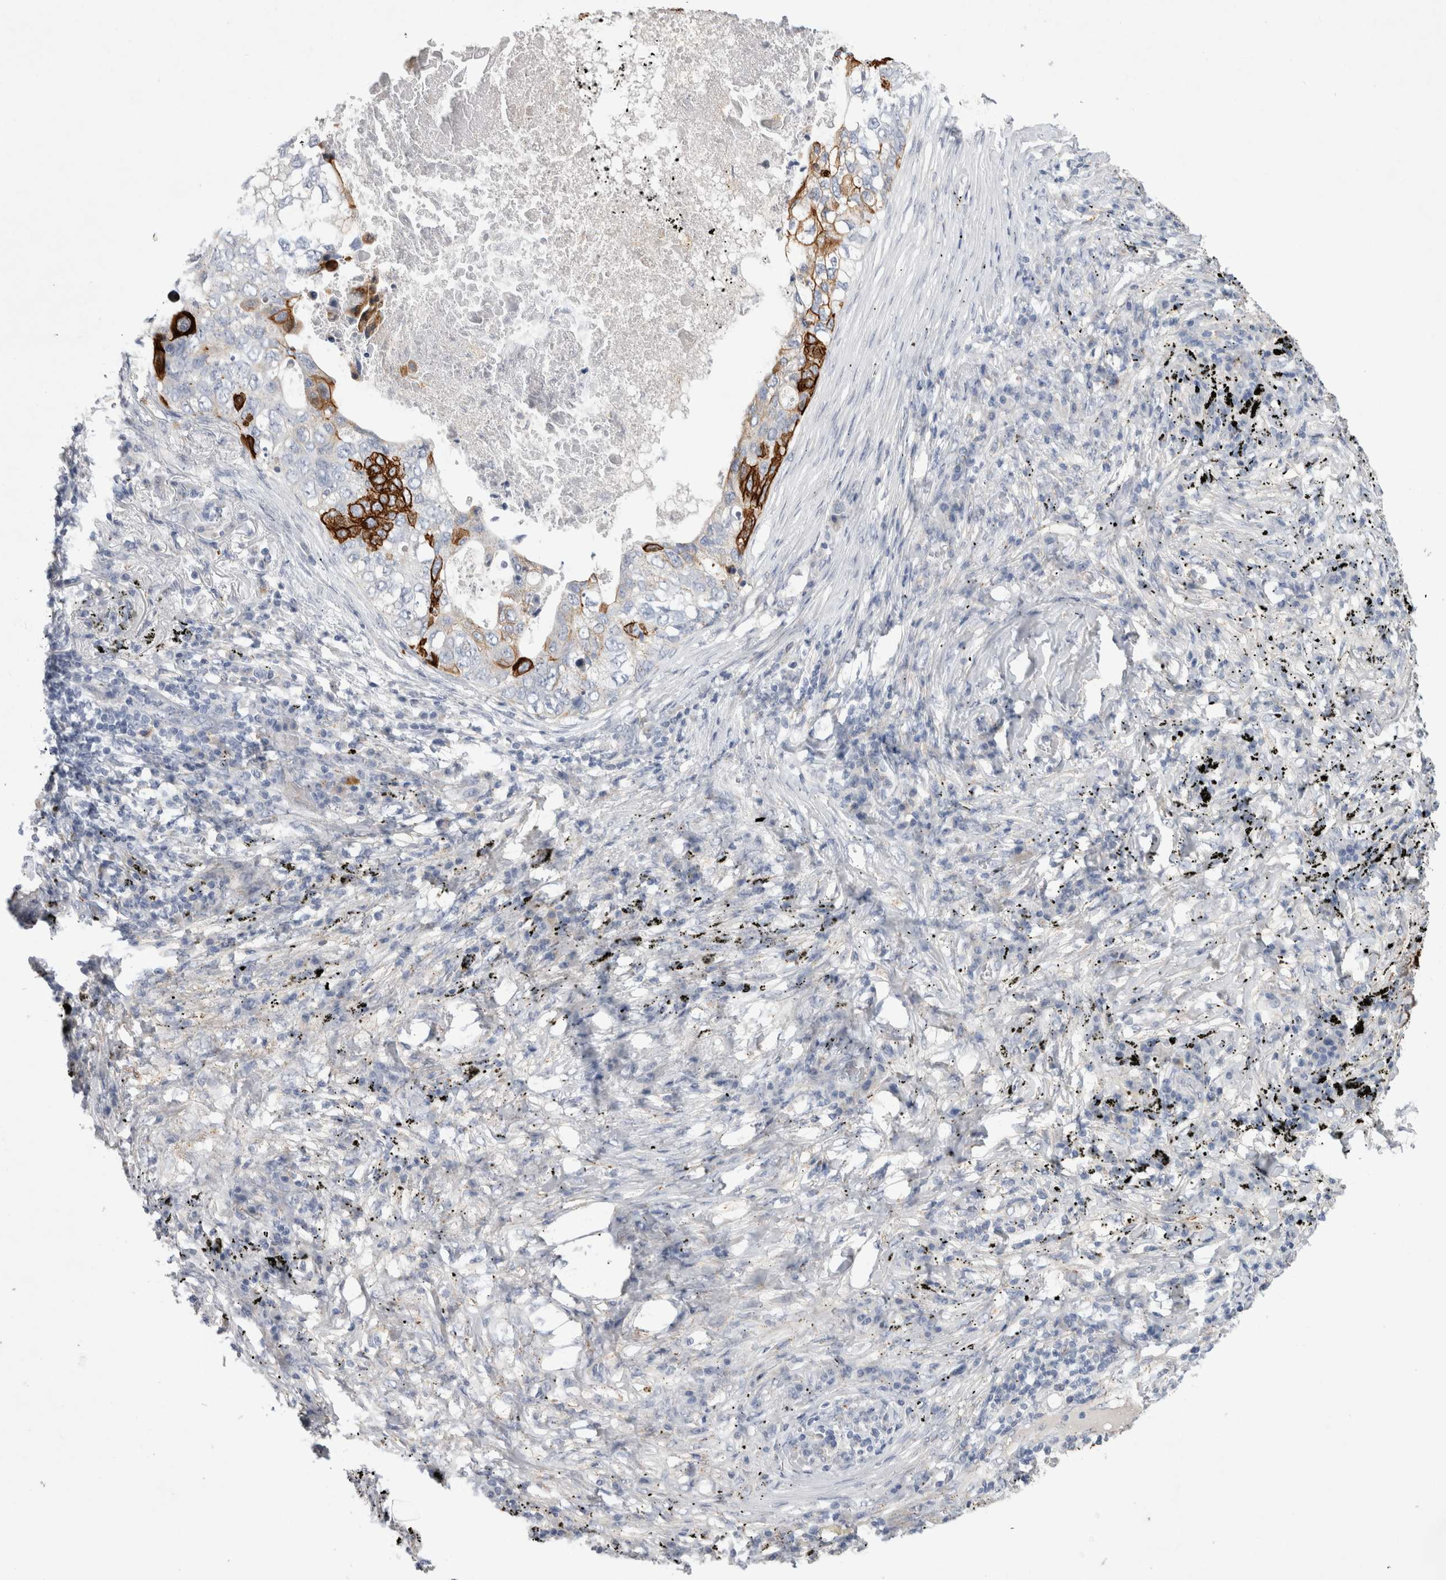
{"staining": {"intensity": "strong", "quantity": "25%-75%", "location": "cytoplasmic/membranous"}, "tissue": "lung cancer", "cell_type": "Tumor cells", "image_type": "cancer", "snomed": [{"axis": "morphology", "description": "Squamous cell carcinoma, NOS"}, {"axis": "topography", "description": "Lung"}], "caption": "DAB immunohistochemical staining of human lung cancer demonstrates strong cytoplasmic/membranous protein positivity in about 25%-75% of tumor cells.", "gene": "GAA", "patient": {"sex": "female", "age": 63}}